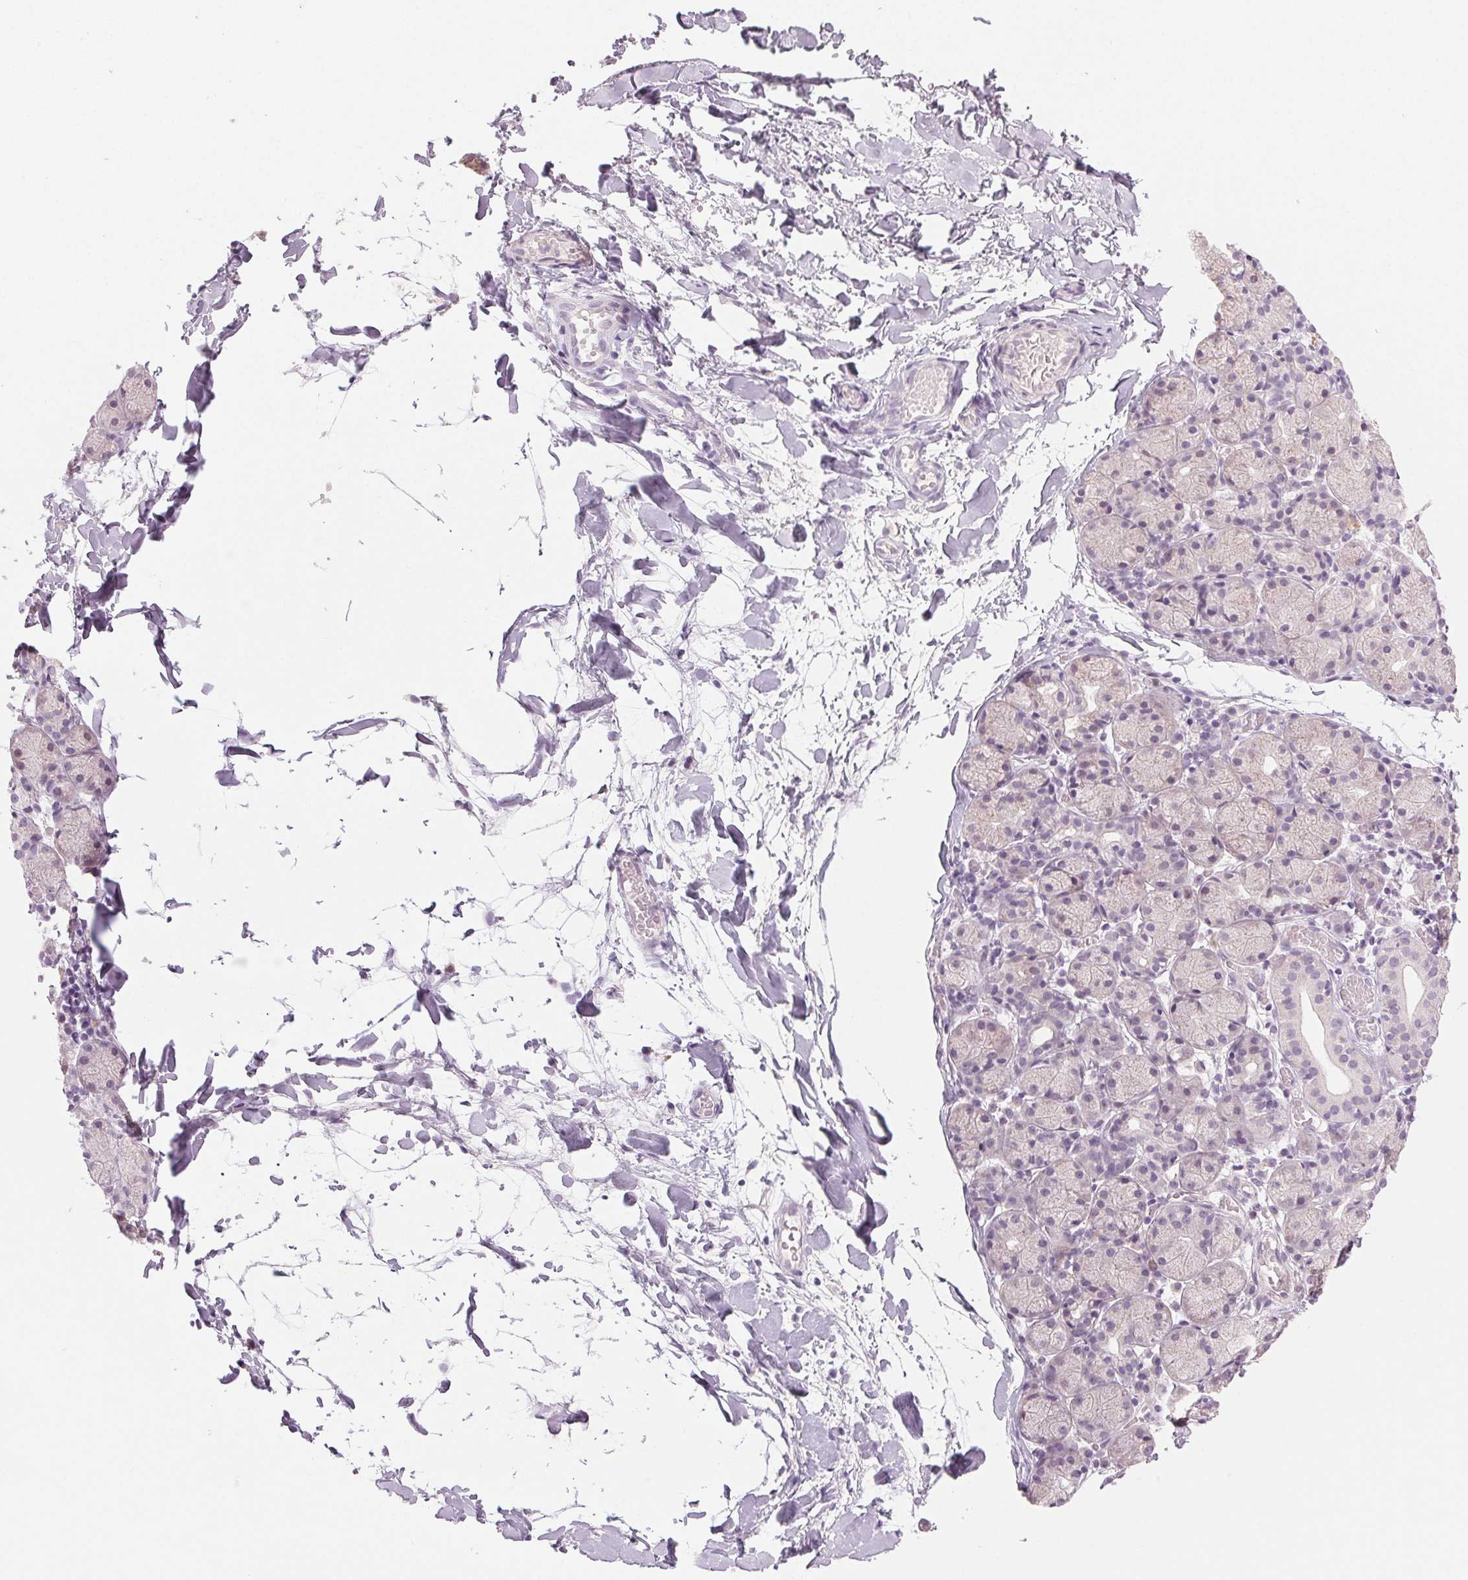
{"staining": {"intensity": "negative", "quantity": "none", "location": "none"}, "tissue": "salivary gland", "cell_type": "Glandular cells", "image_type": "normal", "snomed": [{"axis": "morphology", "description": "Normal tissue, NOS"}, {"axis": "topography", "description": "Salivary gland"}], "caption": "Immunohistochemistry (IHC) histopathology image of normal salivary gland: human salivary gland stained with DAB shows no significant protein expression in glandular cells. Brightfield microscopy of IHC stained with DAB (3,3'-diaminobenzidine) (brown) and hematoxylin (blue), captured at high magnification.", "gene": "HSF5", "patient": {"sex": "female", "age": 24}}